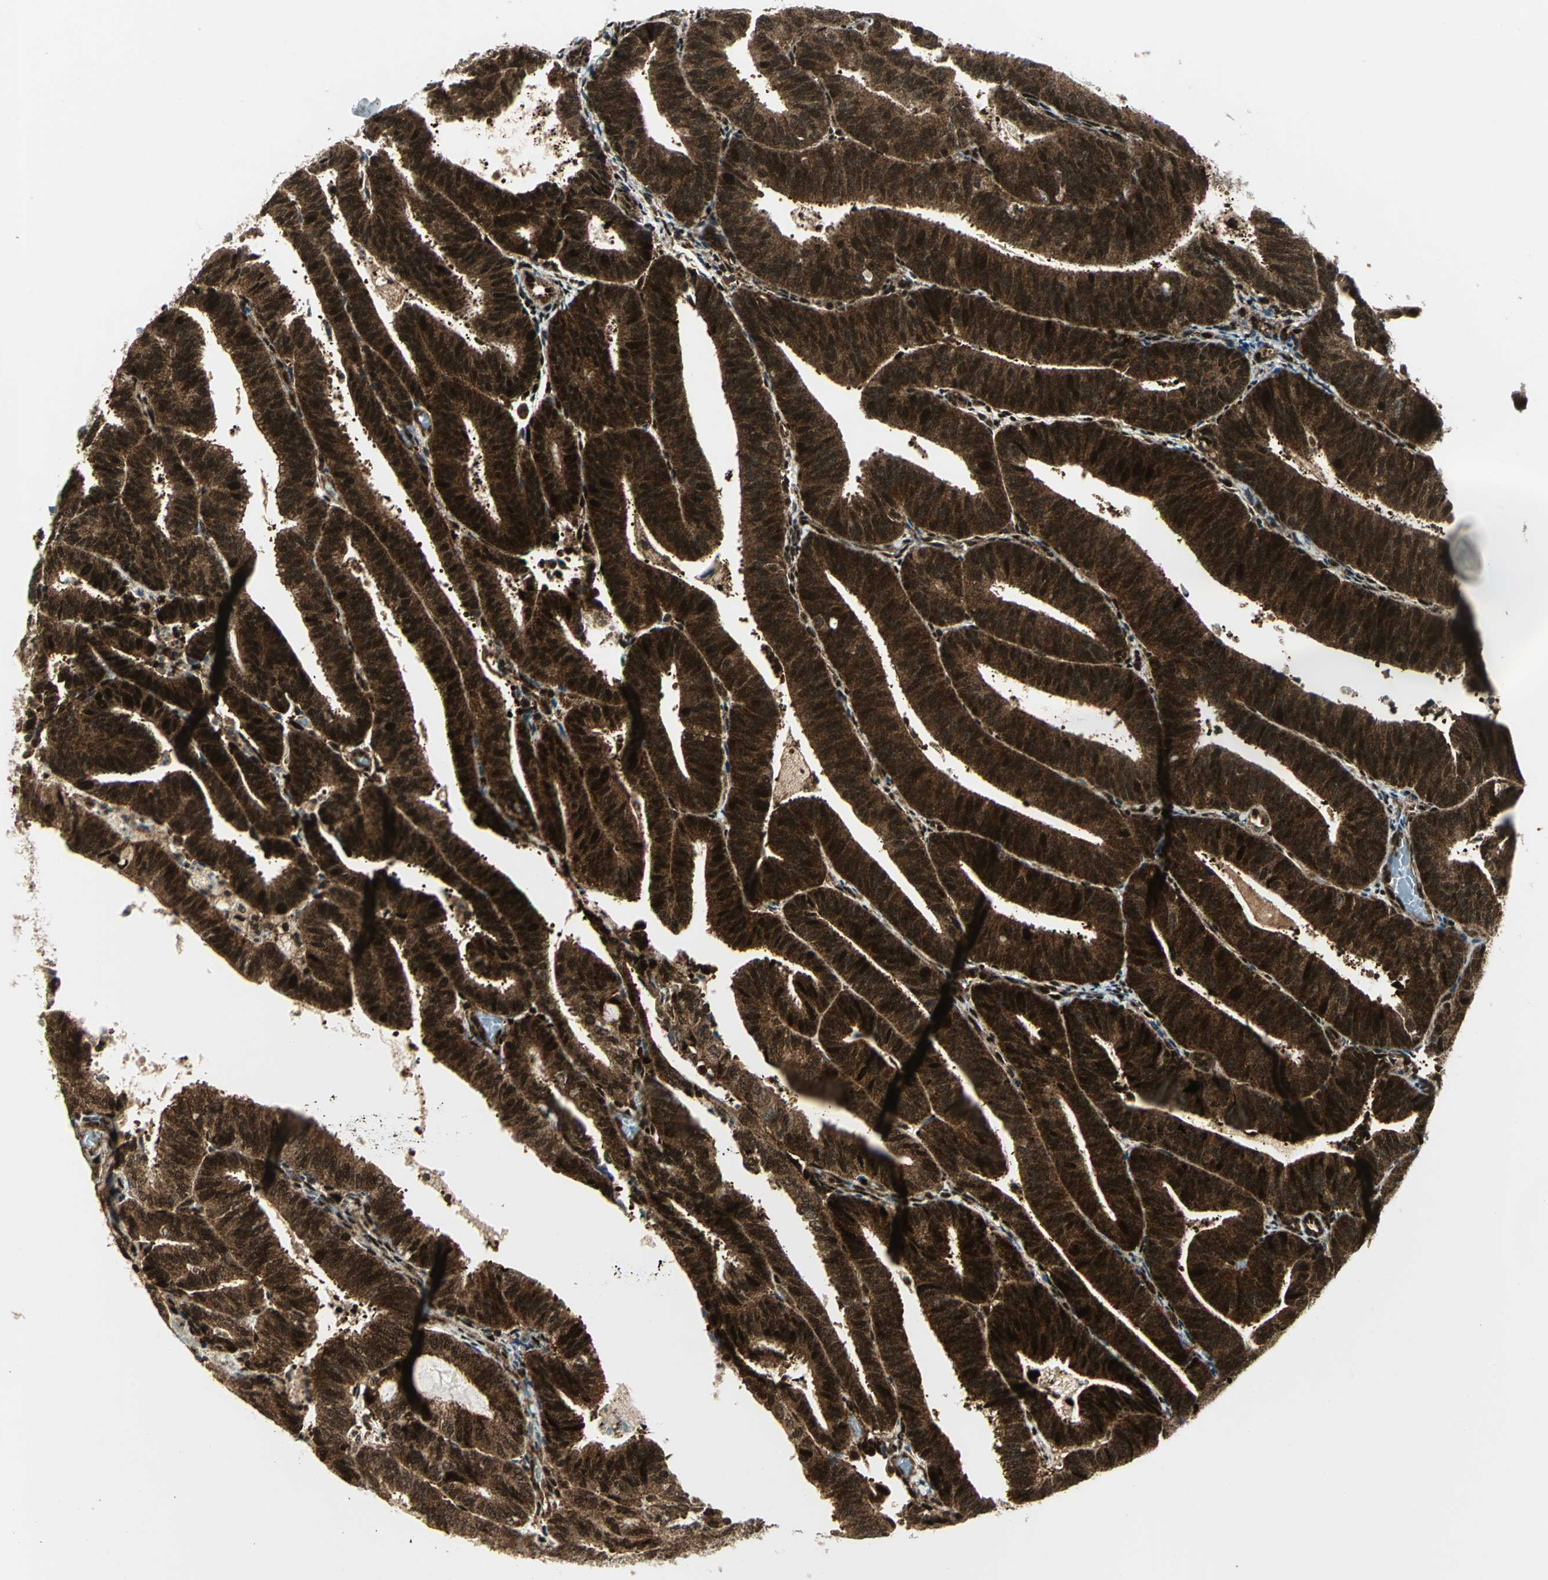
{"staining": {"intensity": "strong", "quantity": ">75%", "location": "cytoplasmic/membranous,nuclear"}, "tissue": "endometrial cancer", "cell_type": "Tumor cells", "image_type": "cancer", "snomed": [{"axis": "morphology", "description": "Adenocarcinoma, NOS"}, {"axis": "topography", "description": "Uterus"}], "caption": "A photomicrograph of human adenocarcinoma (endometrial) stained for a protein exhibits strong cytoplasmic/membranous and nuclear brown staining in tumor cells. The staining was performed using DAB, with brown indicating positive protein expression. Nuclei are stained blue with hematoxylin.", "gene": "COPS5", "patient": {"sex": "female", "age": 60}}